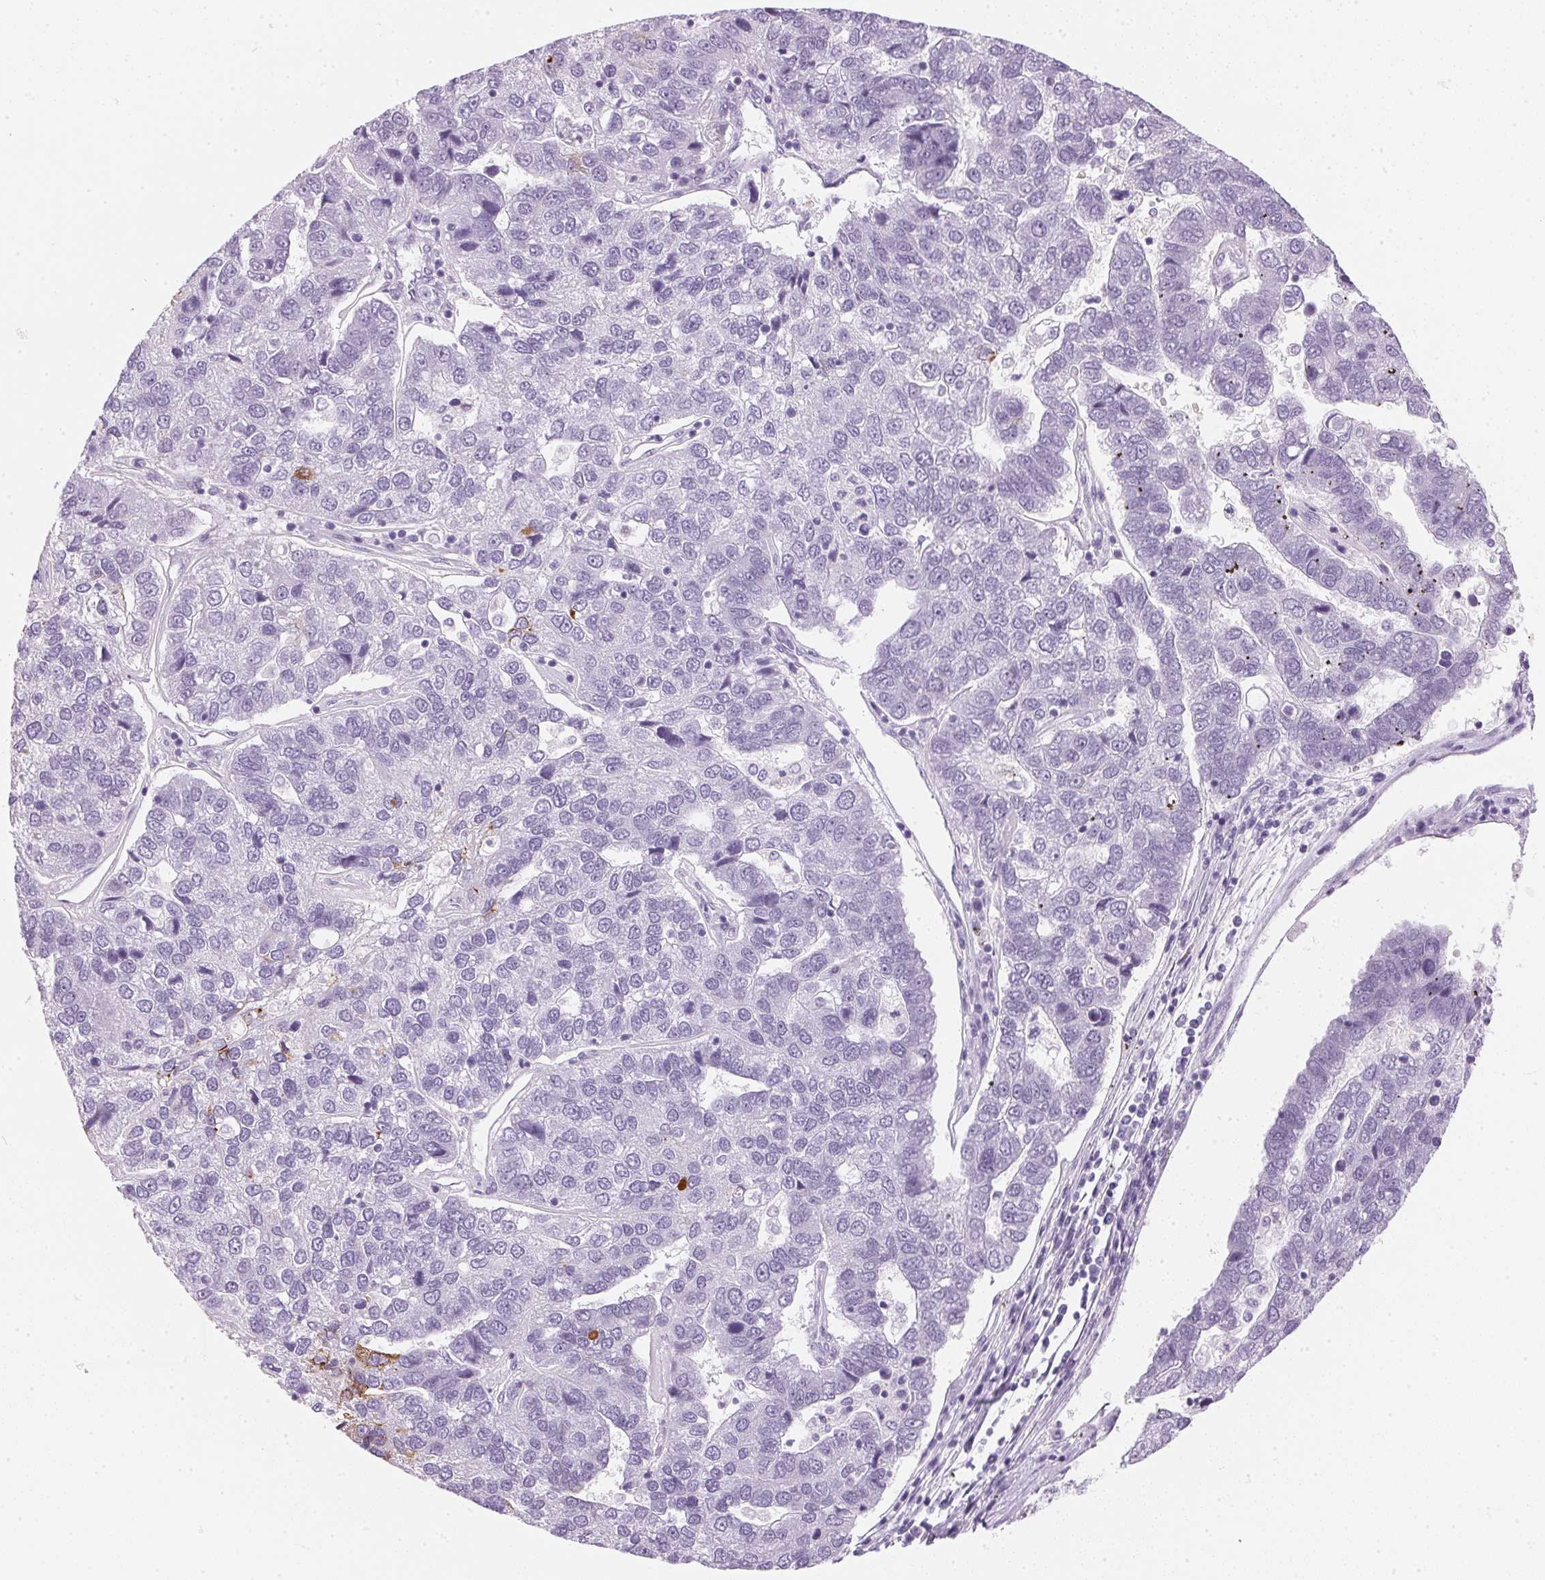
{"staining": {"intensity": "negative", "quantity": "none", "location": "none"}, "tissue": "pancreatic cancer", "cell_type": "Tumor cells", "image_type": "cancer", "snomed": [{"axis": "morphology", "description": "Adenocarcinoma, NOS"}, {"axis": "topography", "description": "Pancreas"}], "caption": "Pancreatic cancer stained for a protein using immunohistochemistry displays no expression tumor cells.", "gene": "IGFBP1", "patient": {"sex": "female", "age": 61}}